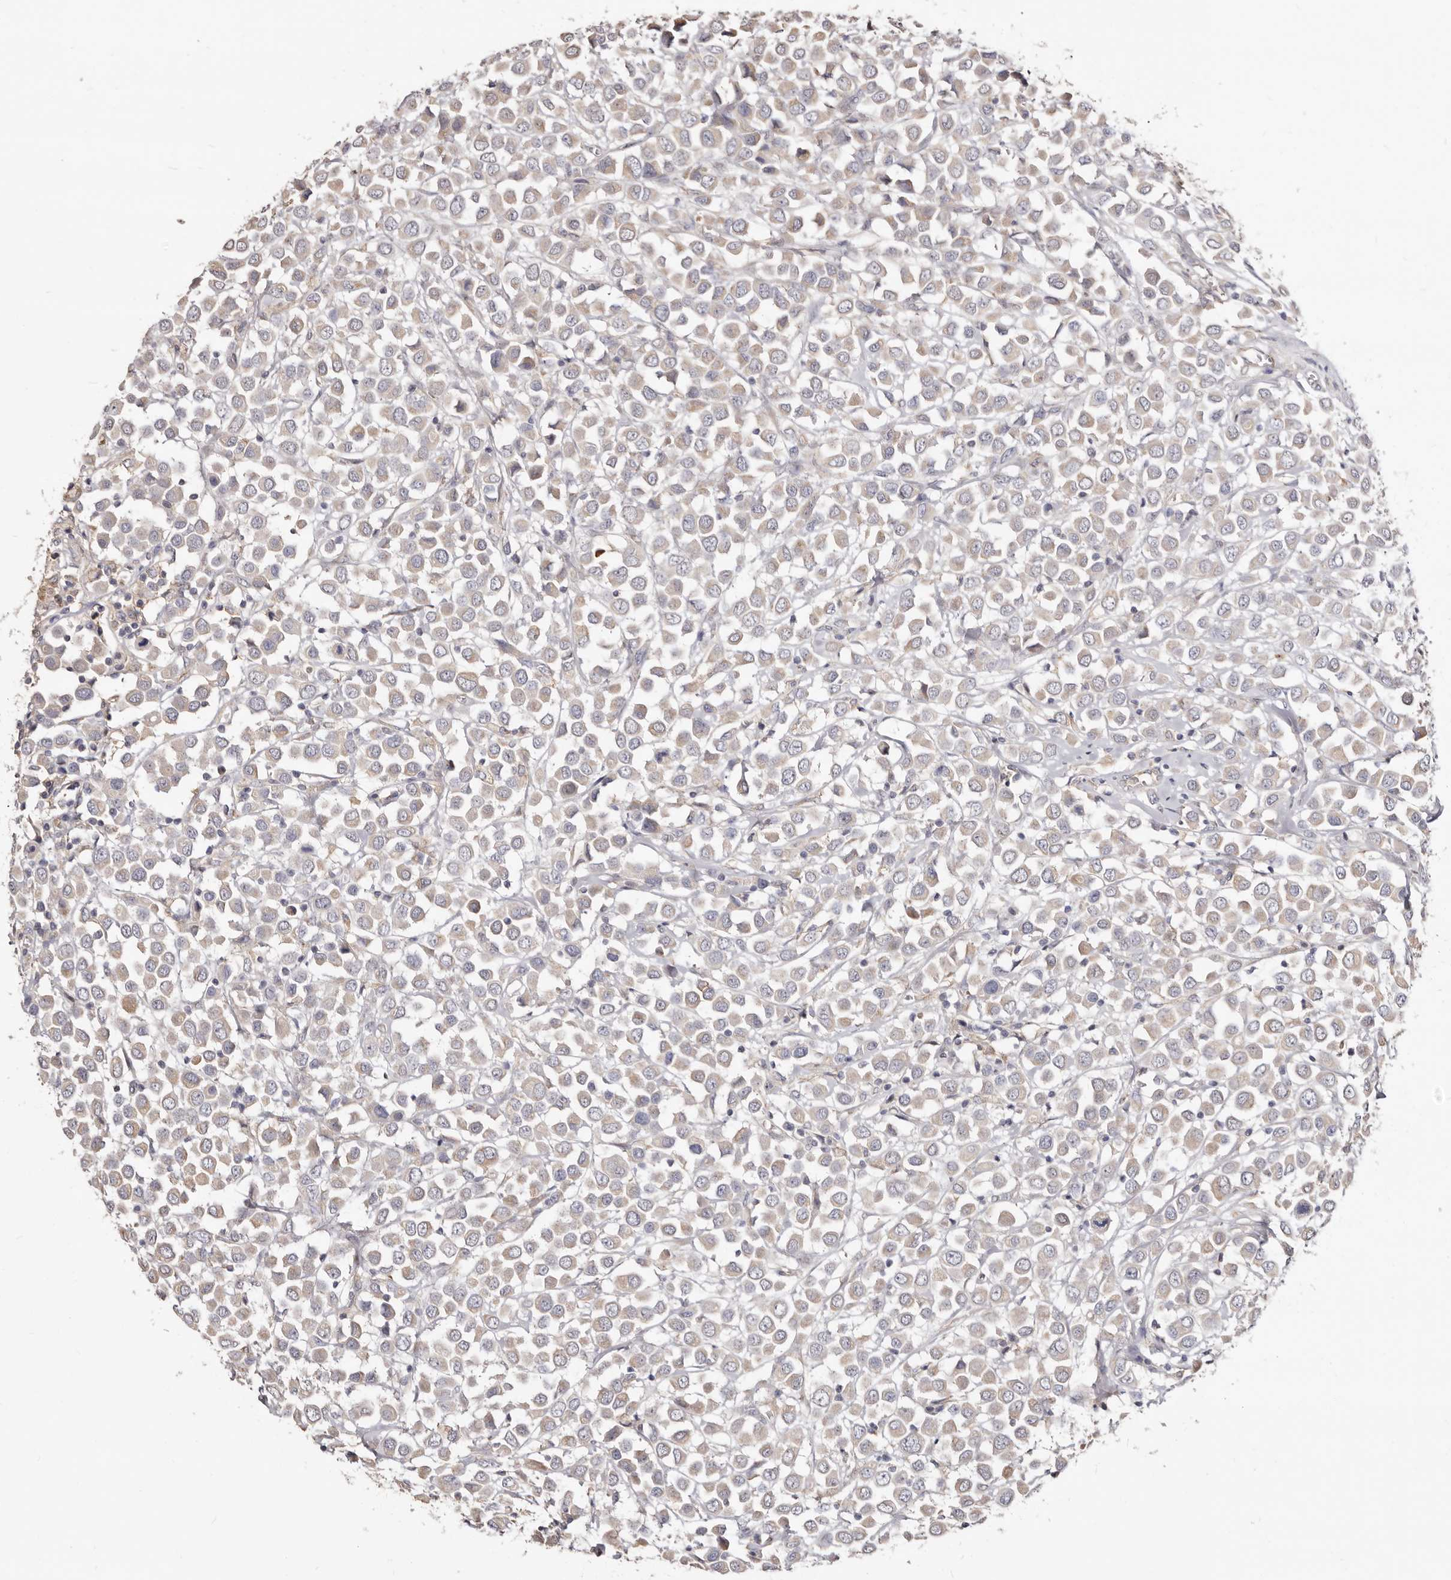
{"staining": {"intensity": "weak", "quantity": "25%-75%", "location": "cytoplasmic/membranous"}, "tissue": "breast cancer", "cell_type": "Tumor cells", "image_type": "cancer", "snomed": [{"axis": "morphology", "description": "Duct carcinoma"}, {"axis": "topography", "description": "Breast"}], "caption": "High-magnification brightfield microscopy of breast cancer (invasive ductal carcinoma) stained with DAB (brown) and counterstained with hematoxylin (blue). tumor cells exhibit weak cytoplasmic/membranous positivity is present in approximately25%-75% of cells.", "gene": "LRRC25", "patient": {"sex": "female", "age": 61}}